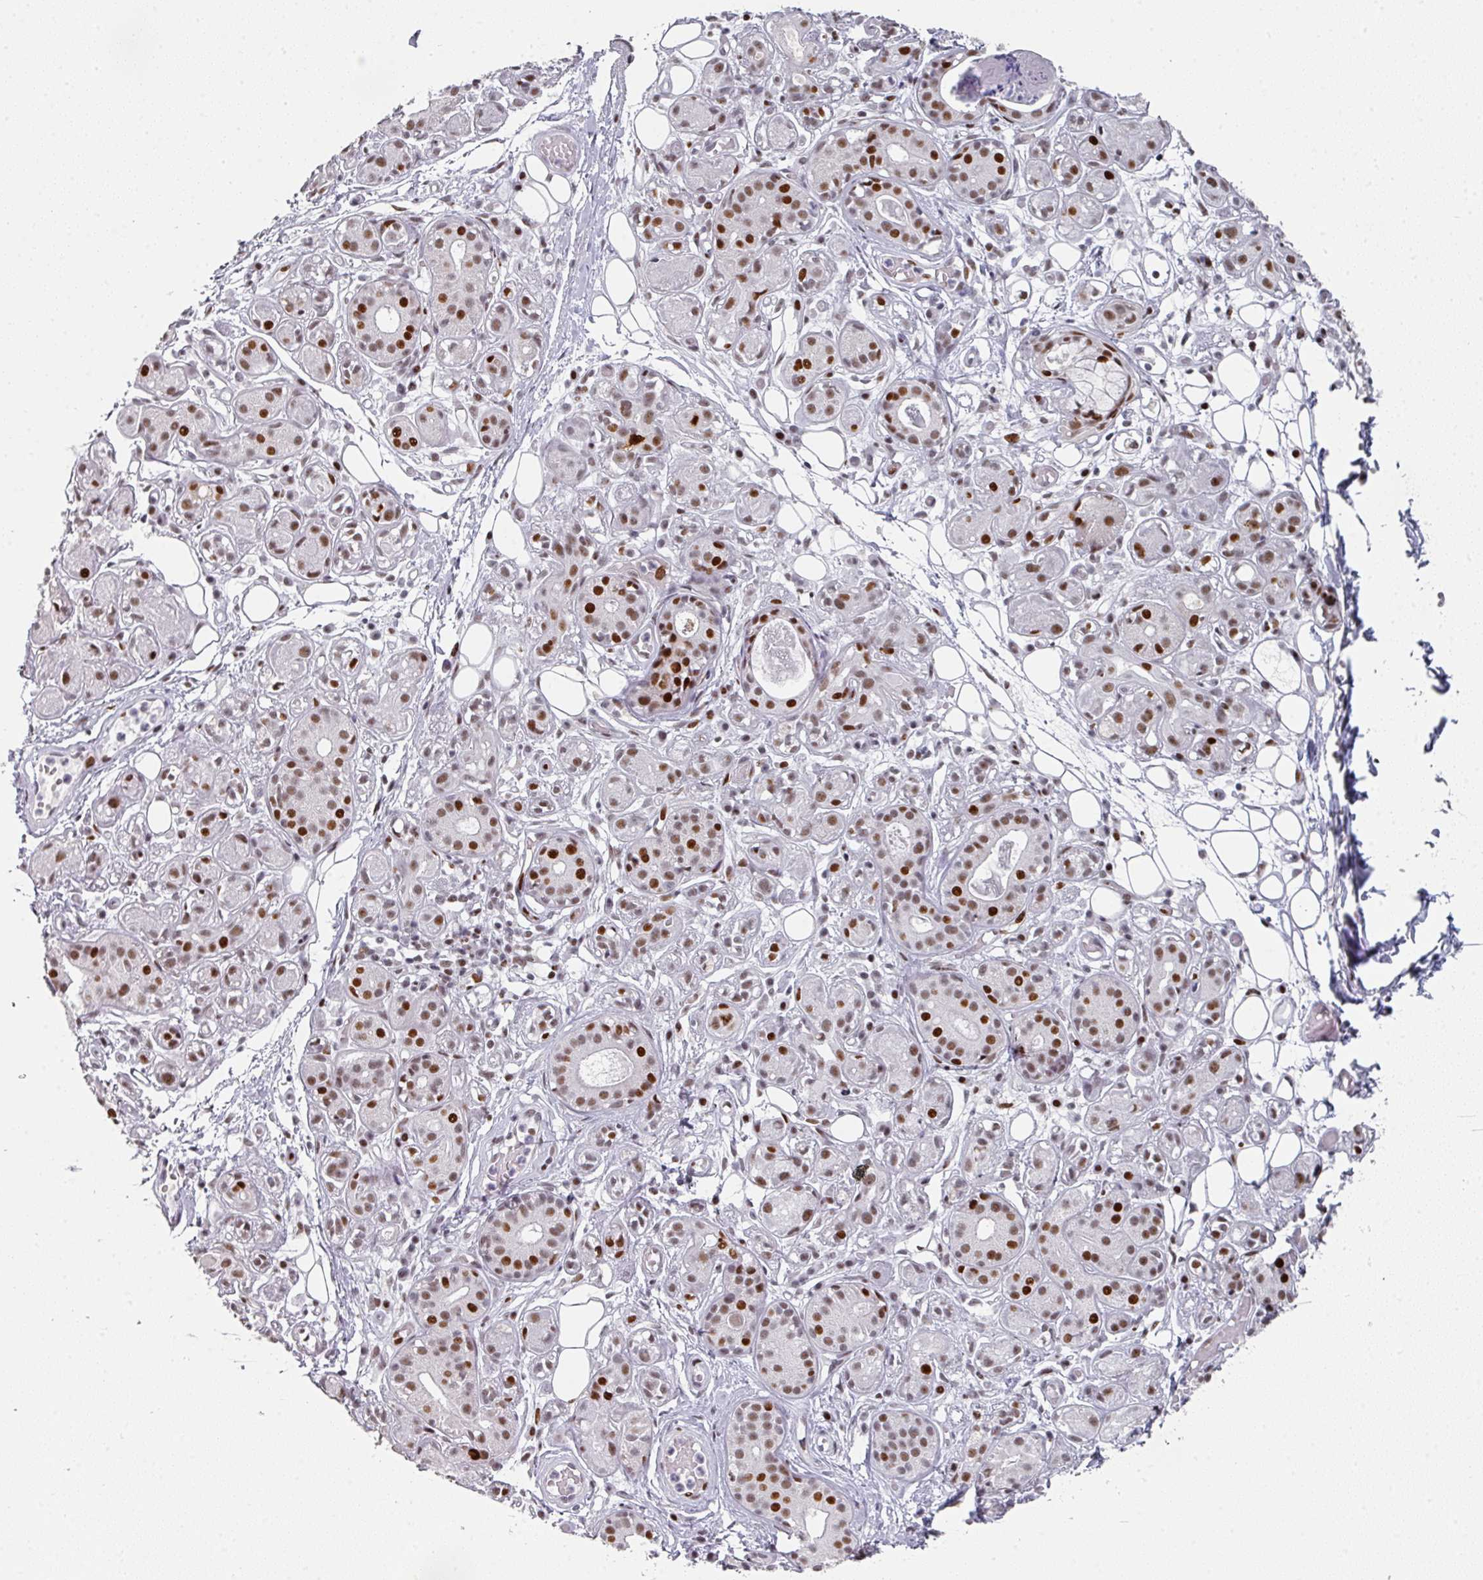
{"staining": {"intensity": "strong", "quantity": "25%-75%", "location": "nuclear"}, "tissue": "salivary gland", "cell_type": "Glandular cells", "image_type": "normal", "snomed": [{"axis": "morphology", "description": "Normal tissue, NOS"}, {"axis": "topography", "description": "Salivary gland"}], "caption": "Immunohistochemical staining of unremarkable human salivary gland displays 25%-75% levels of strong nuclear protein positivity in about 25%-75% of glandular cells.", "gene": "SF3B5", "patient": {"sex": "male", "age": 54}}